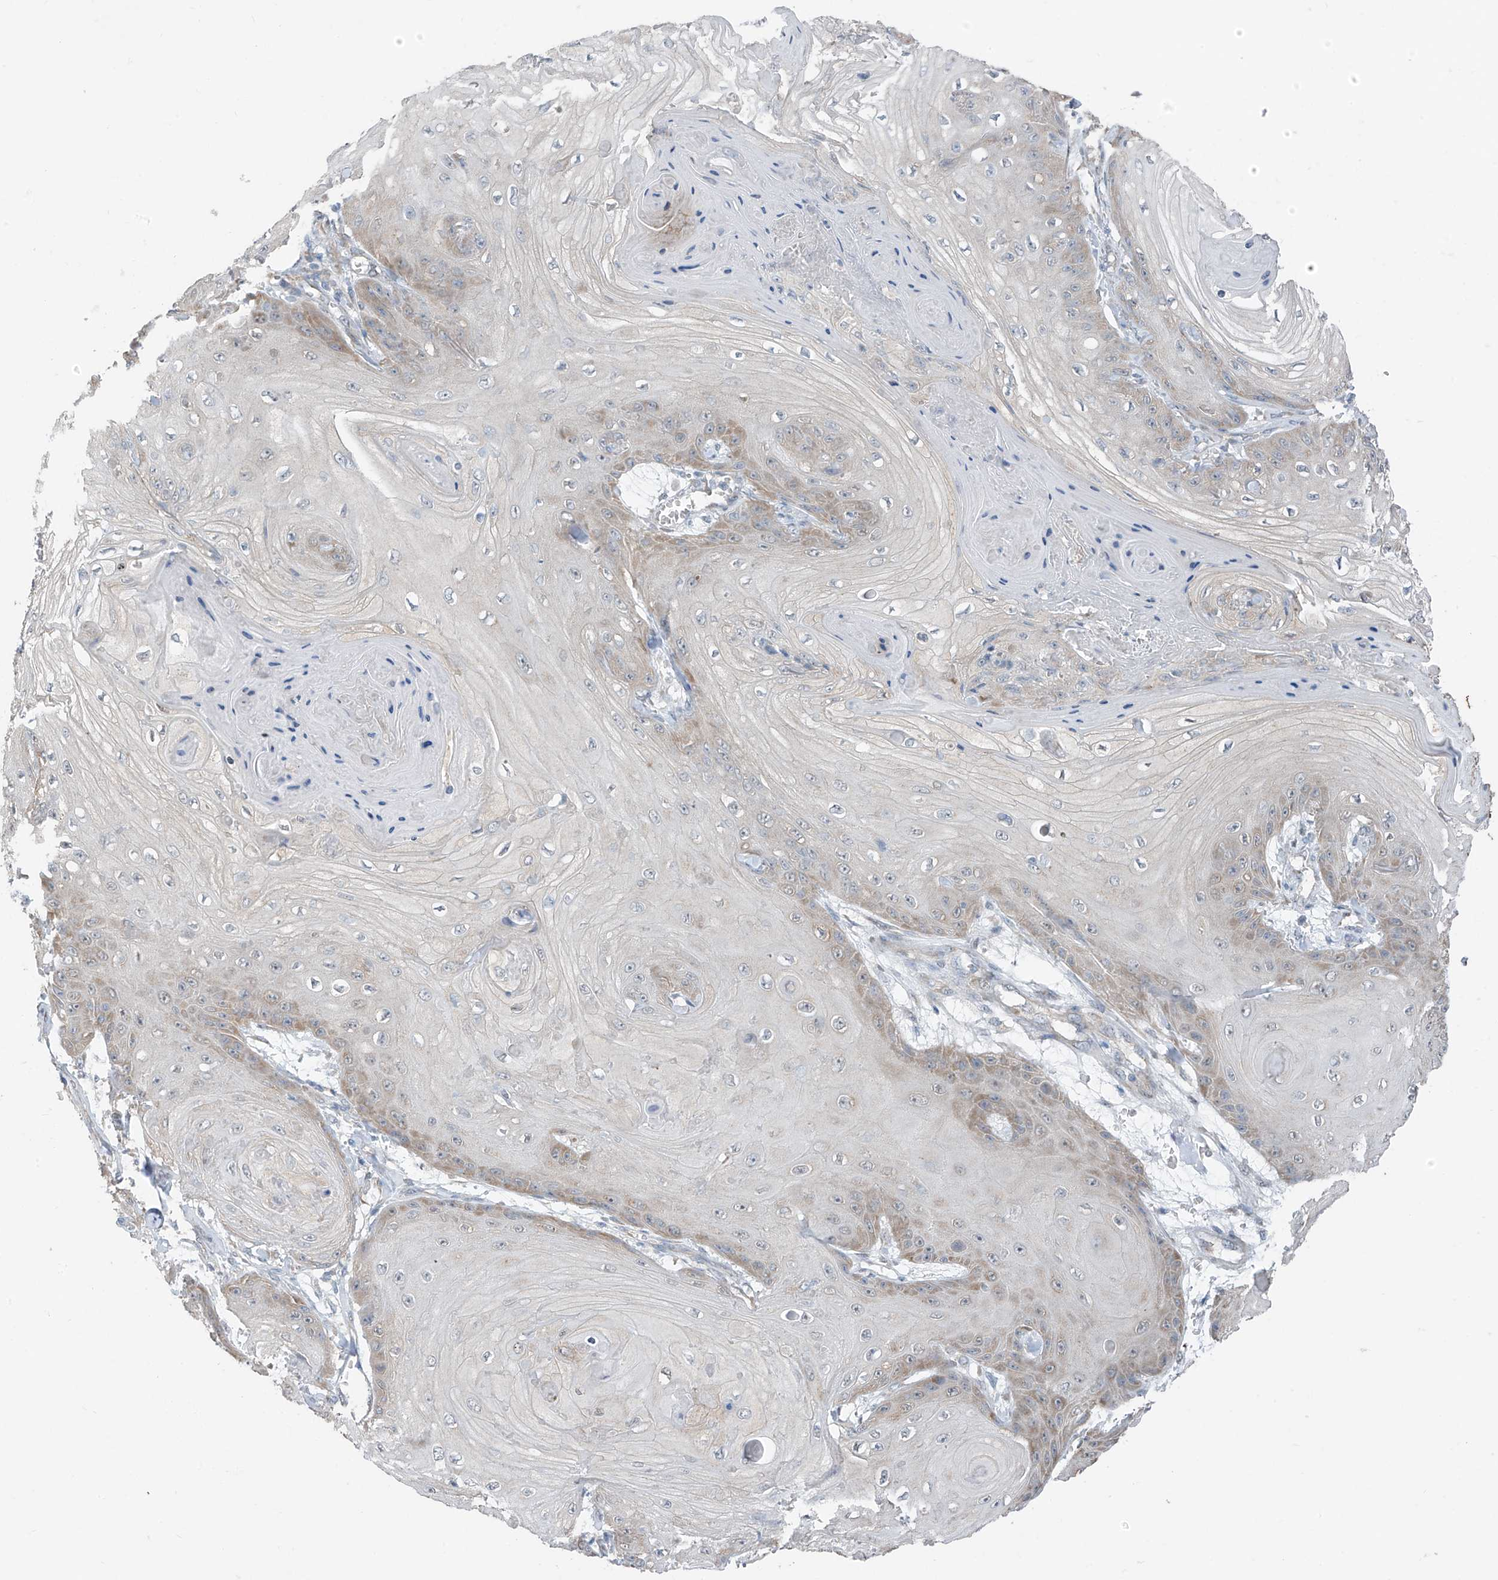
{"staining": {"intensity": "moderate", "quantity": "25%-75%", "location": "cytoplasmic/membranous"}, "tissue": "skin cancer", "cell_type": "Tumor cells", "image_type": "cancer", "snomed": [{"axis": "morphology", "description": "Squamous cell carcinoma, NOS"}, {"axis": "topography", "description": "Skin"}], "caption": "The photomicrograph reveals a brown stain indicating the presence of a protein in the cytoplasmic/membranous of tumor cells in skin cancer.", "gene": "RPL4", "patient": {"sex": "male", "age": 74}}